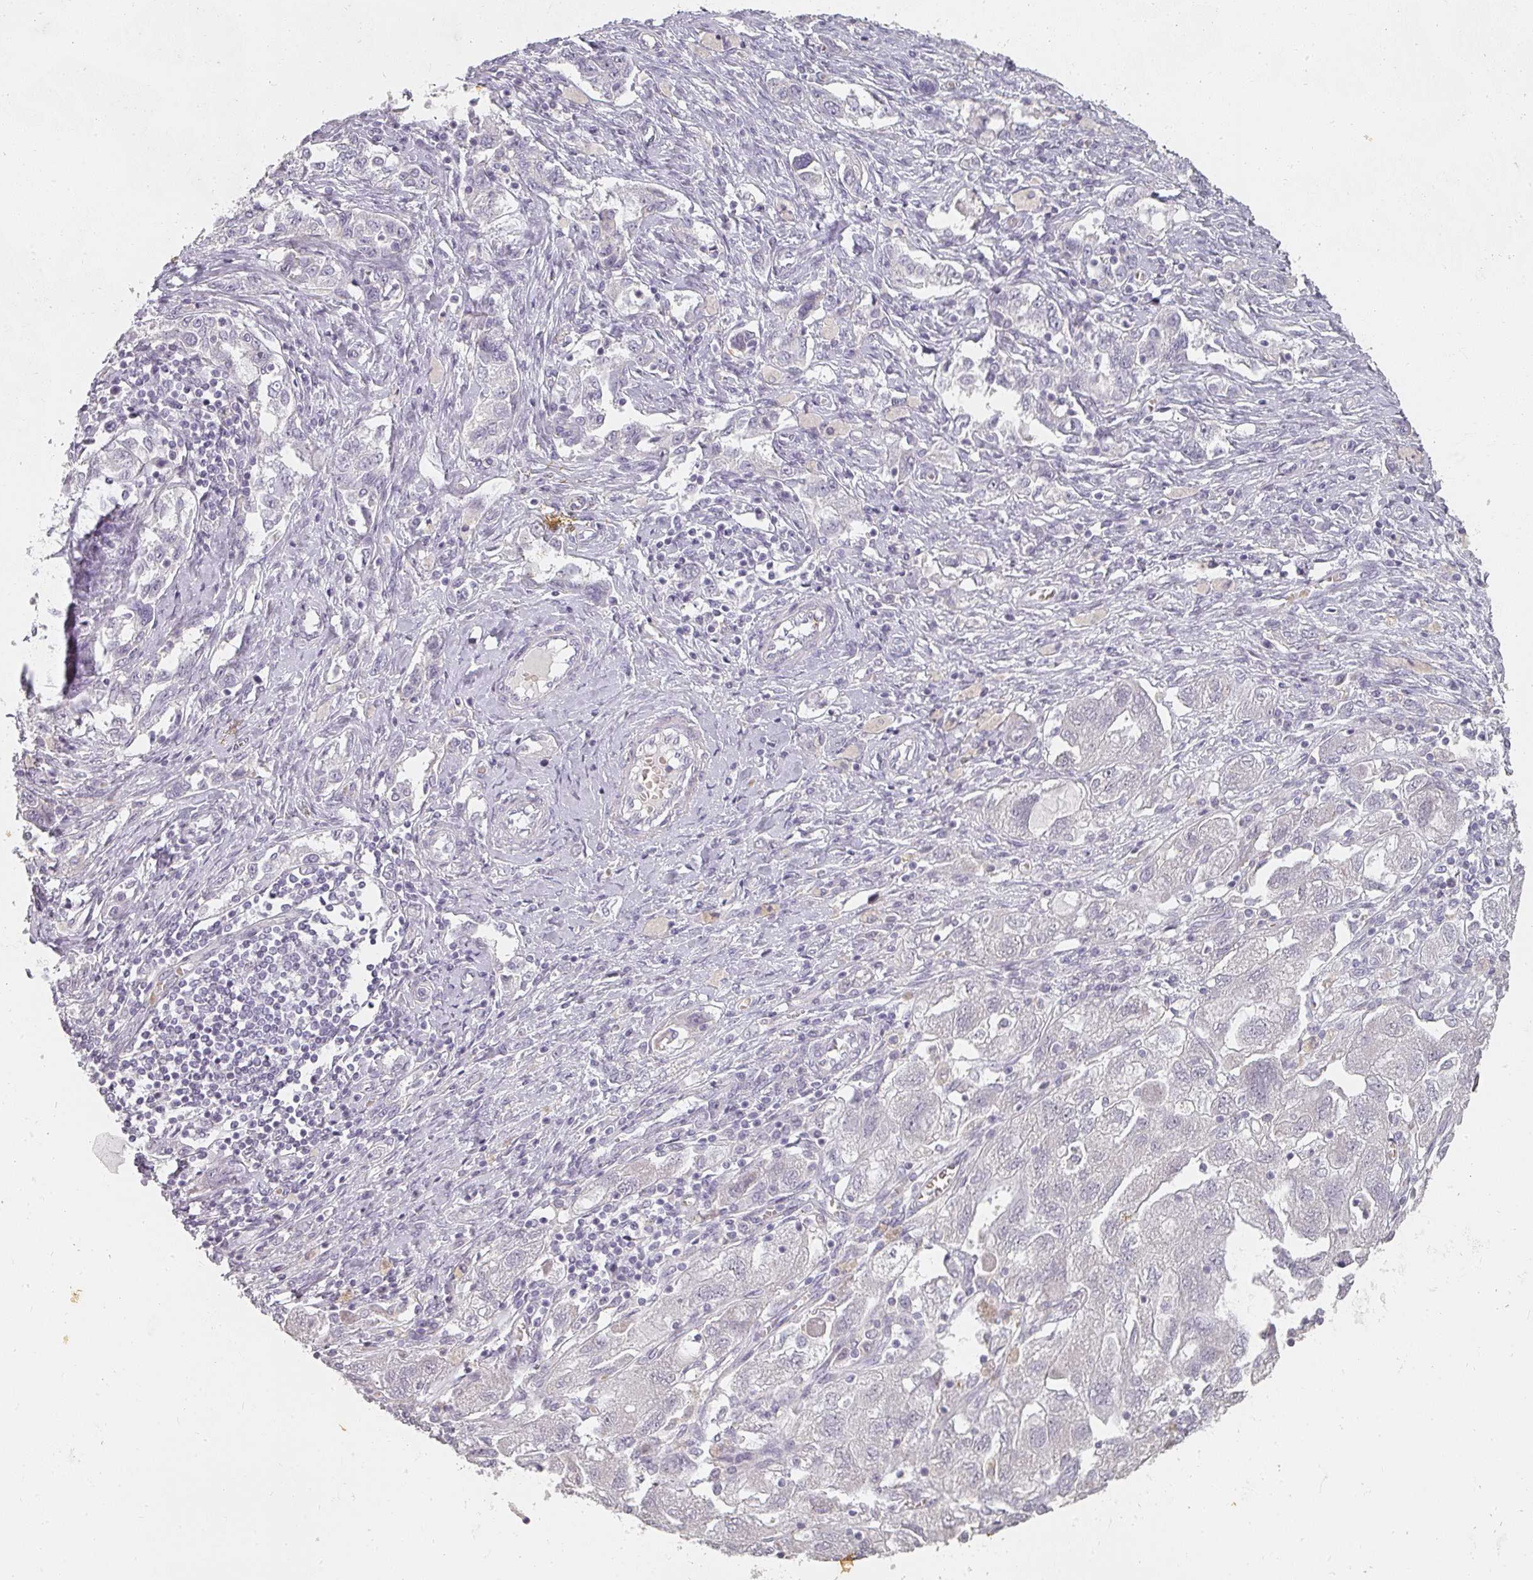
{"staining": {"intensity": "negative", "quantity": "none", "location": "none"}, "tissue": "ovarian cancer", "cell_type": "Tumor cells", "image_type": "cancer", "snomed": [{"axis": "morphology", "description": "Carcinoma, NOS"}, {"axis": "morphology", "description": "Cystadenocarcinoma, serous, NOS"}, {"axis": "topography", "description": "Ovary"}], "caption": "Immunohistochemistry of human ovarian serous cystadenocarcinoma shows no expression in tumor cells.", "gene": "SHISA2", "patient": {"sex": "female", "age": 69}}